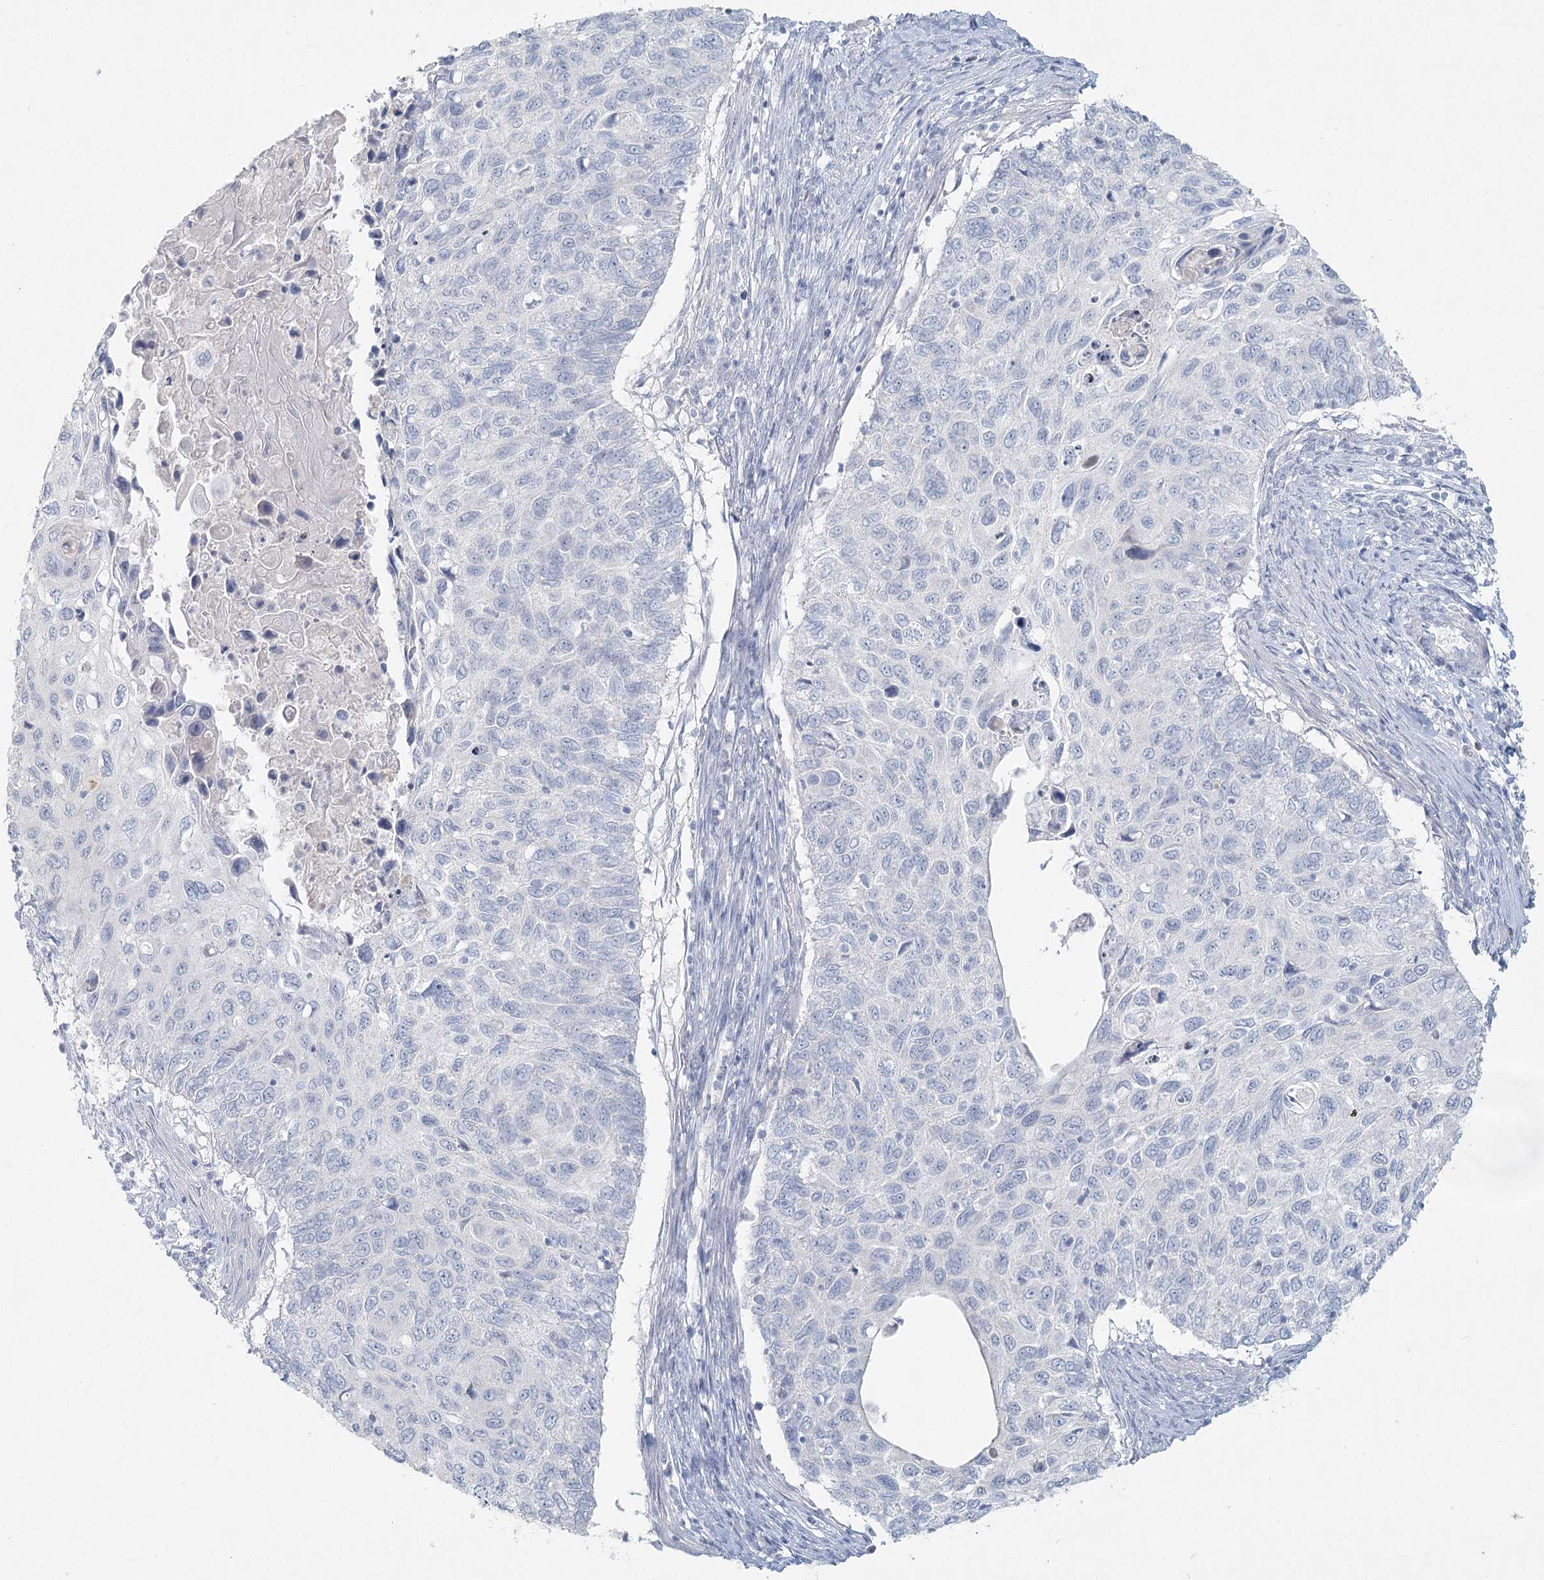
{"staining": {"intensity": "negative", "quantity": "none", "location": "none"}, "tissue": "cervical cancer", "cell_type": "Tumor cells", "image_type": "cancer", "snomed": [{"axis": "morphology", "description": "Squamous cell carcinoma, NOS"}, {"axis": "topography", "description": "Cervix"}], "caption": "Photomicrograph shows no significant protein positivity in tumor cells of cervical squamous cell carcinoma.", "gene": "LRP2BP", "patient": {"sex": "female", "age": 70}}